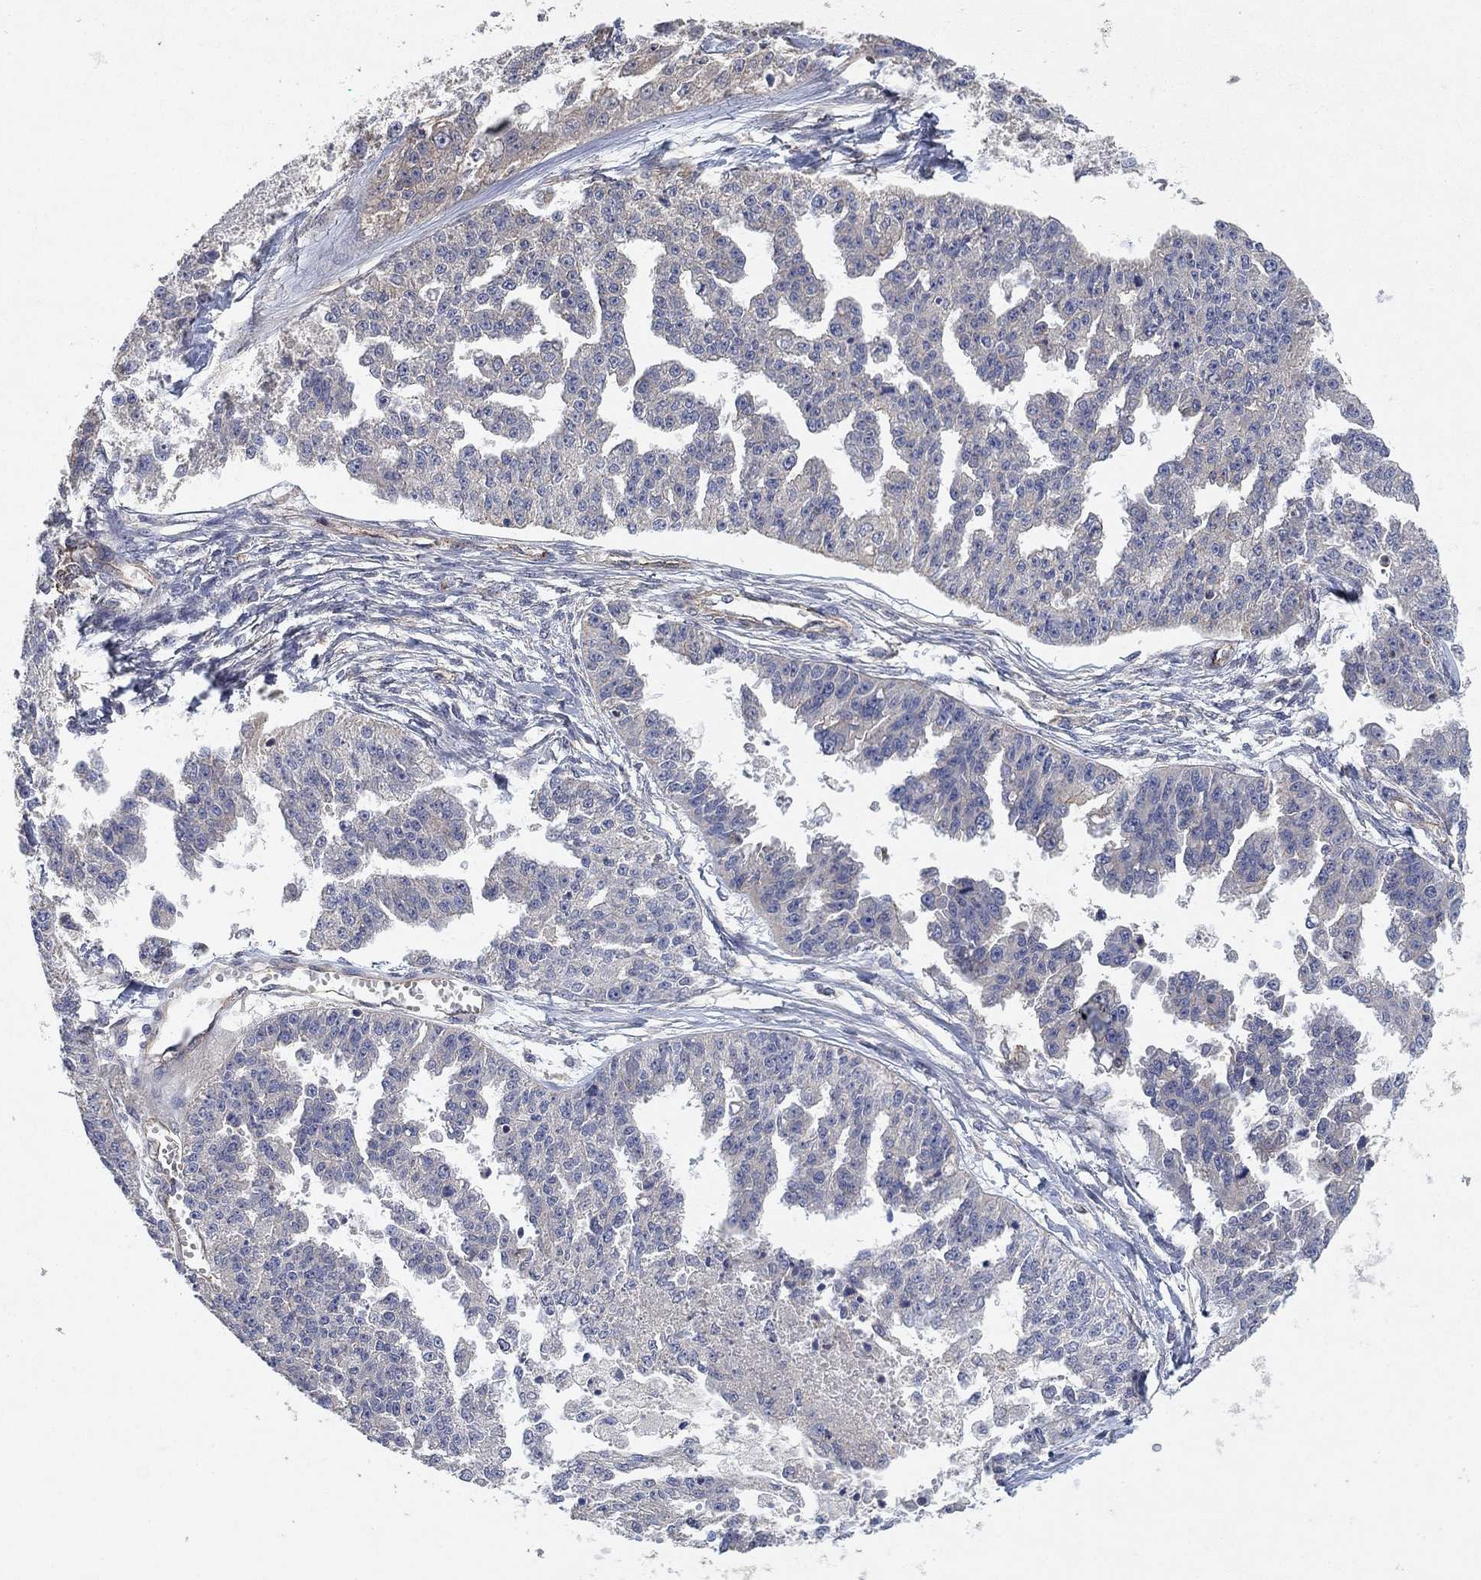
{"staining": {"intensity": "negative", "quantity": "none", "location": "none"}, "tissue": "ovarian cancer", "cell_type": "Tumor cells", "image_type": "cancer", "snomed": [{"axis": "morphology", "description": "Cystadenocarcinoma, serous, NOS"}, {"axis": "topography", "description": "Ovary"}], "caption": "DAB (3,3'-diaminobenzidine) immunohistochemical staining of human ovarian cancer displays no significant expression in tumor cells.", "gene": "MCUR1", "patient": {"sex": "female", "age": 58}}